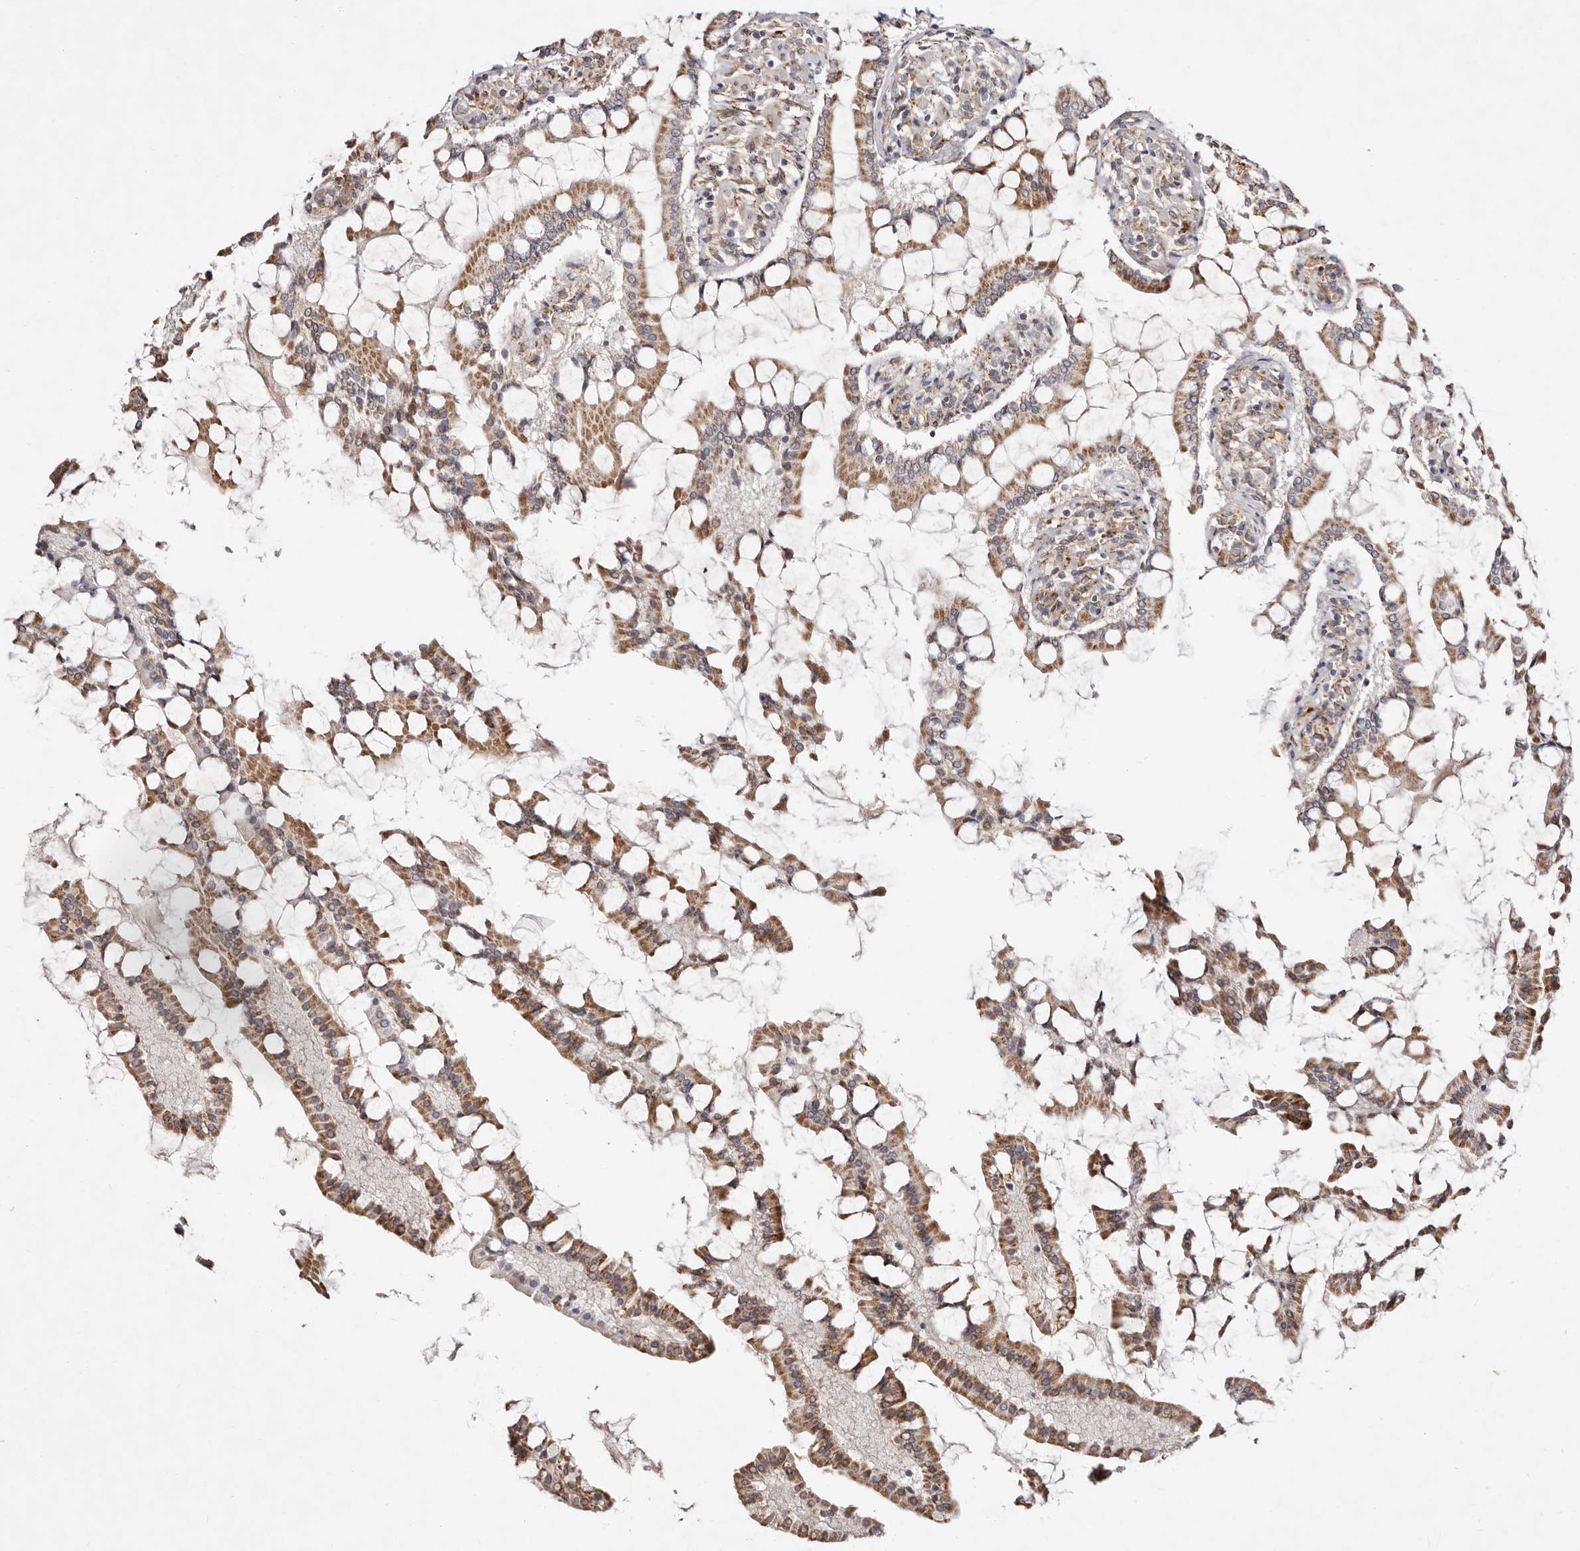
{"staining": {"intensity": "moderate", "quantity": ">75%", "location": "cytoplasmic/membranous"}, "tissue": "small intestine", "cell_type": "Glandular cells", "image_type": "normal", "snomed": [{"axis": "morphology", "description": "Normal tissue, NOS"}, {"axis": "topography", "description": "Small intestine"}], "caption": "This photomicrograph shows immunohistochemistry (IHC) staining of normal human small intestine, with medium moderate cytoplasmic/membranous staining in about >75% of glandular cells.", "gene": "SERPINH1", "patient": {"sex": "male", "age": 41}}